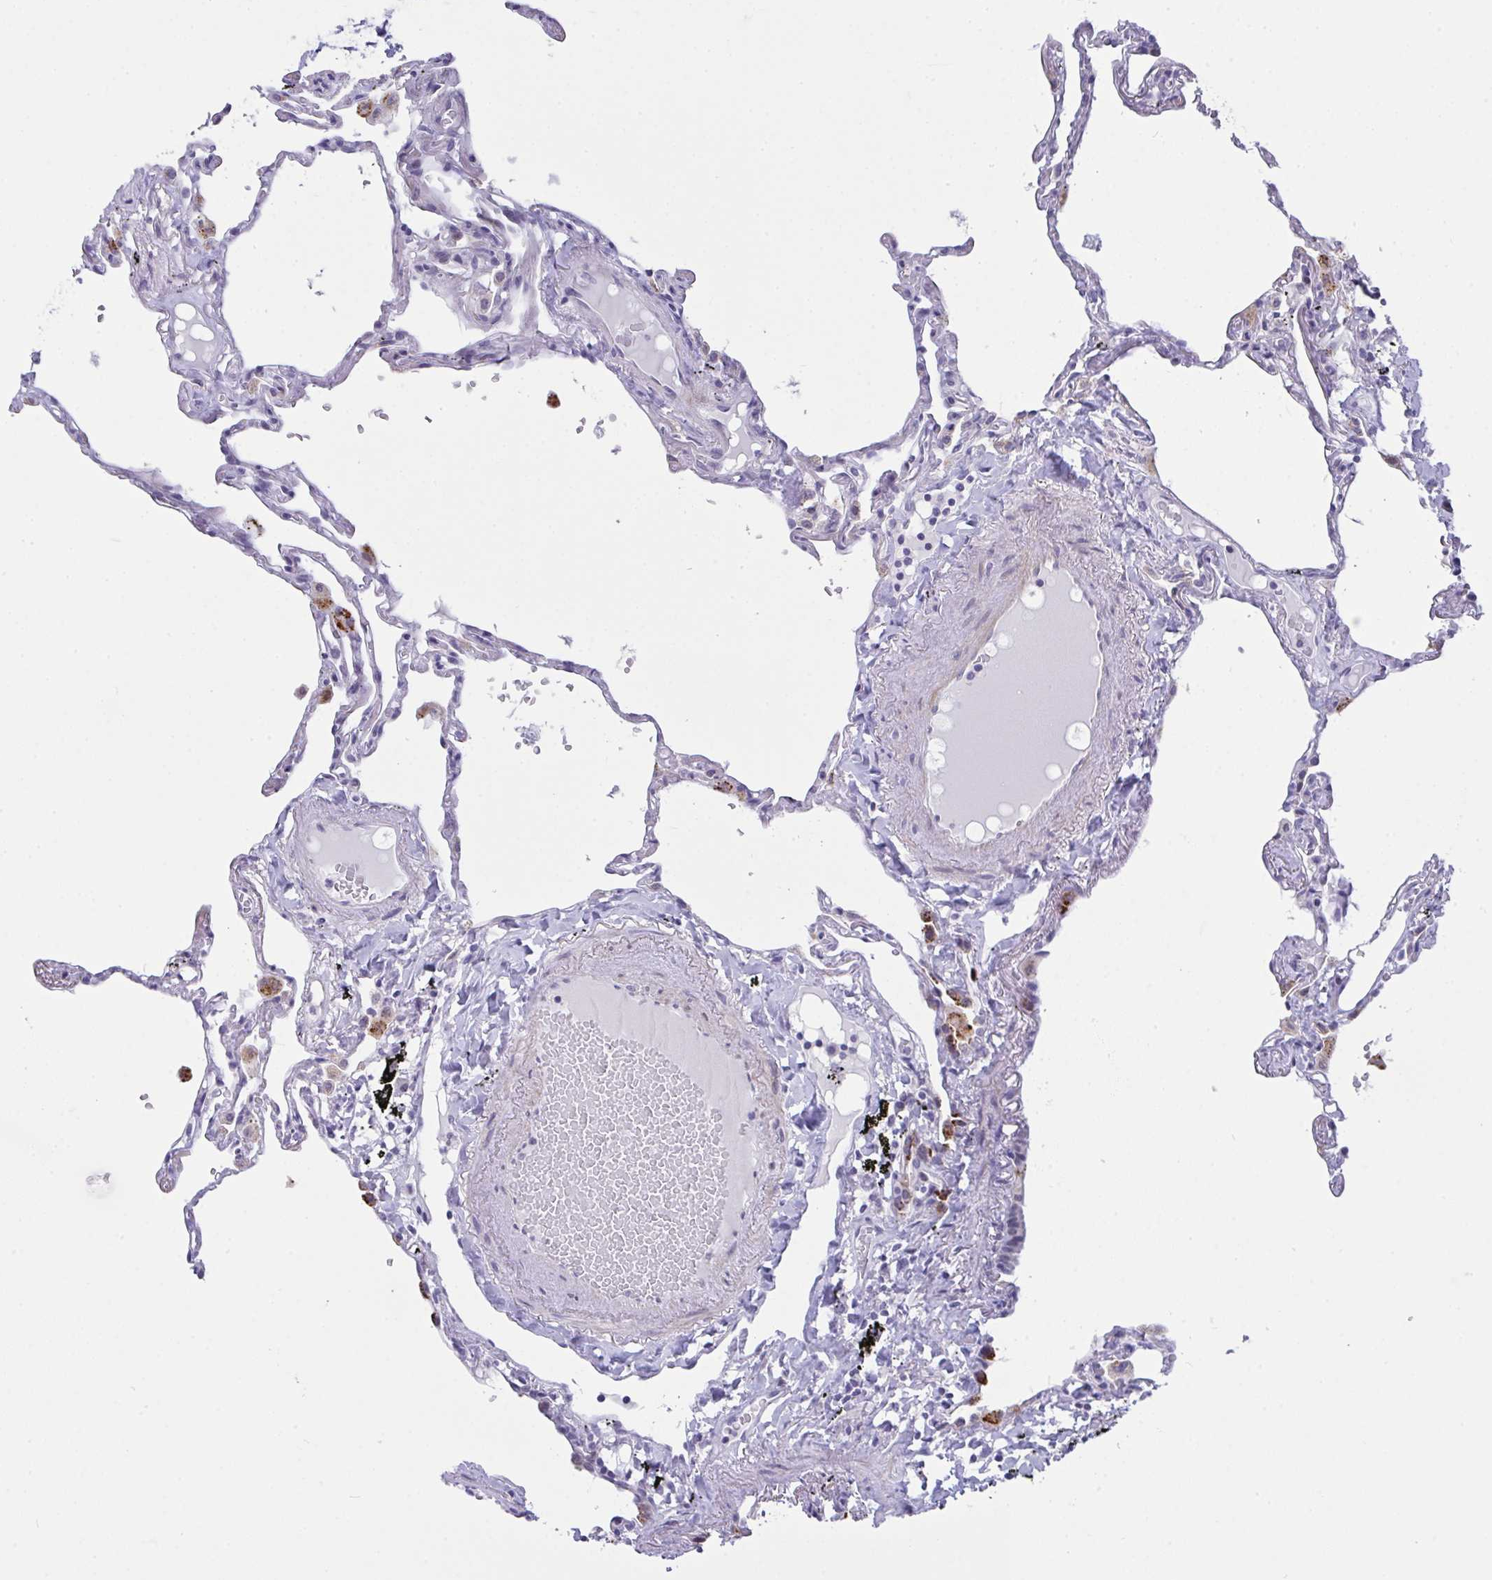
{"staining": {"intensity": "strong", "quantity": "<25%", "location": "cytoplasmic/membranous"}, "tissue": "lung", "cell_type": "Alveolar cells", "image_type": "normal", "snomed": [{"axis": "morphology", "description": "Normal tissue, NOS"}, {"axis": "topography", "description": "Lung"}], "caption": "High-power microscopy captured an IHC micrograph of benign lung, revealing strong cytoplasmic/membranous staining in about <25% of alveolar cells.", "gene": "FBXL22", "patient": {"sex": "female", "age": 67}}